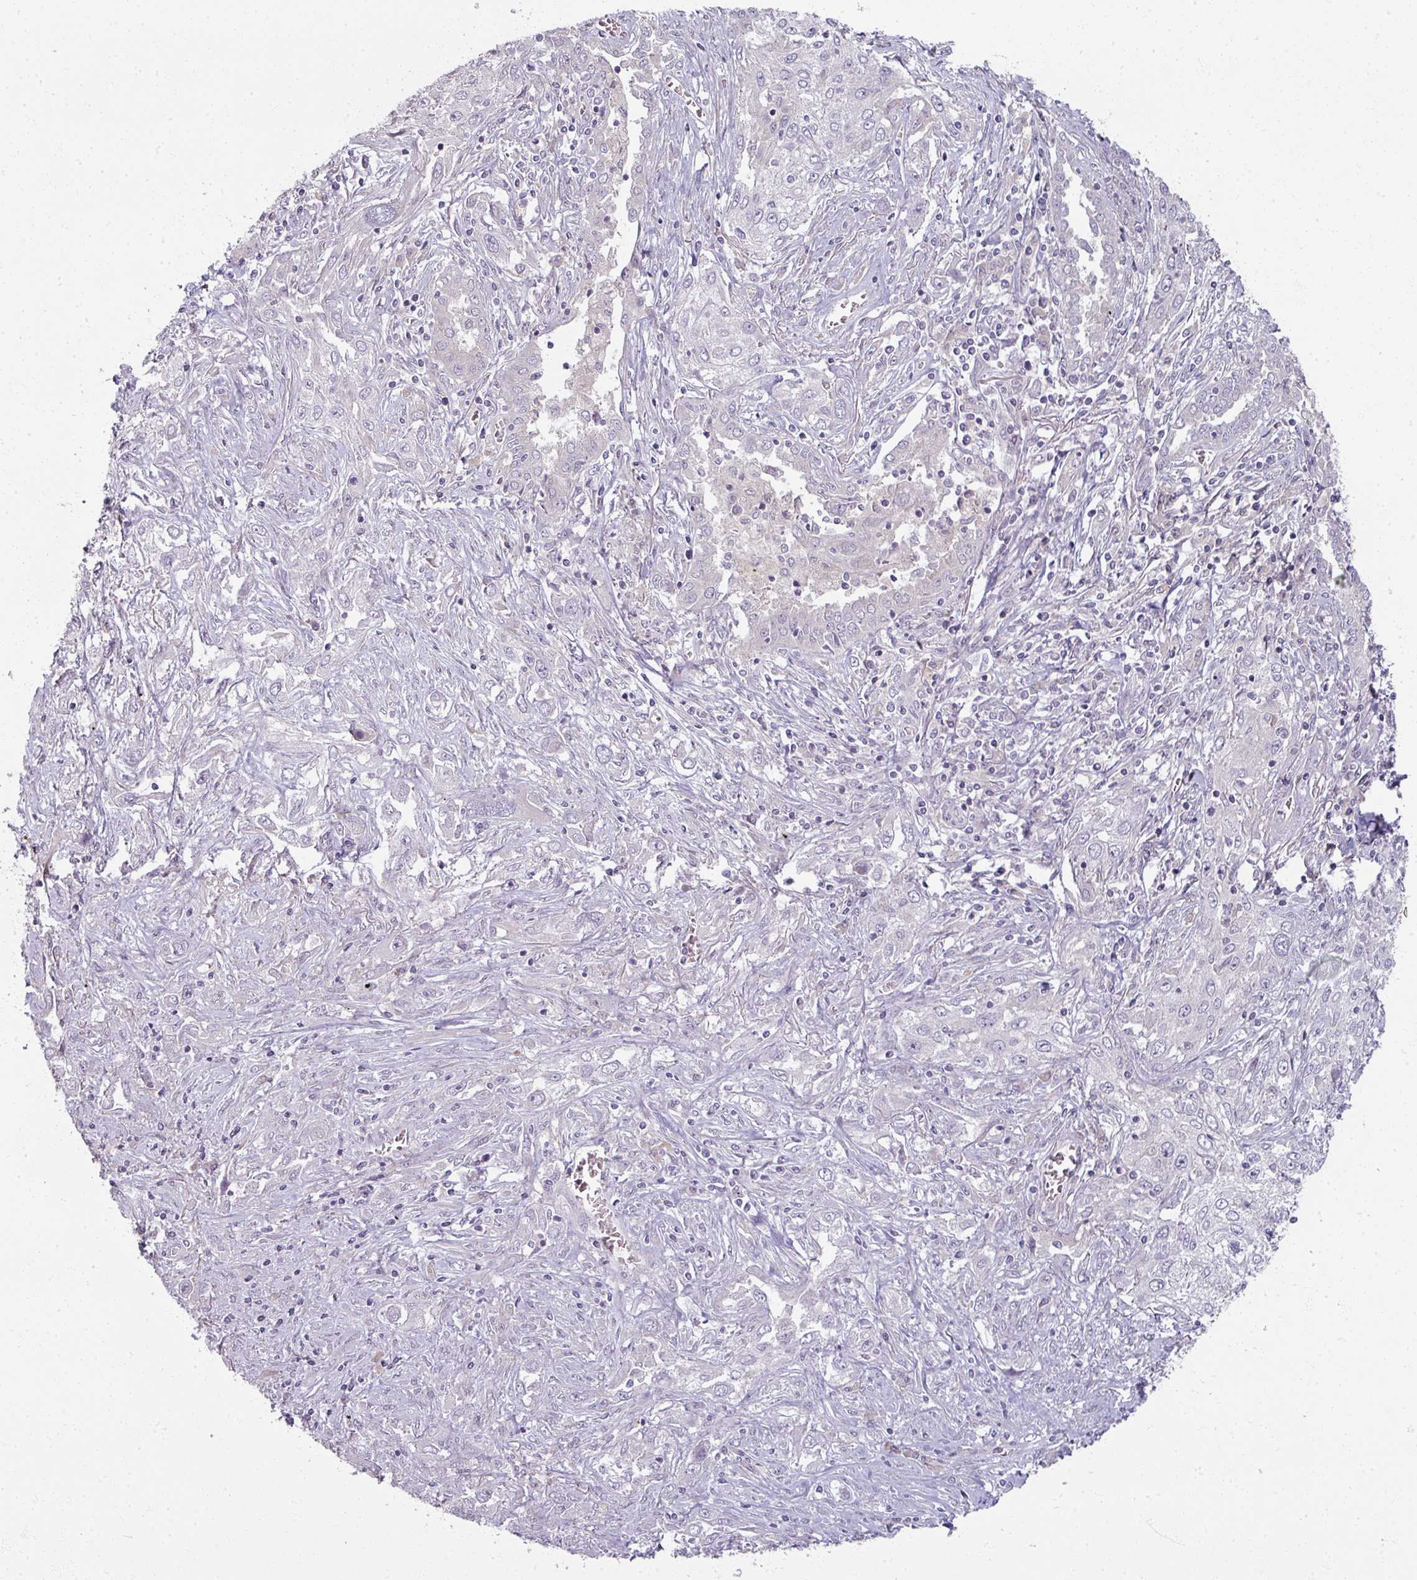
{"staining": {"intensity": "negative", "quantity": "none", "location": "none"}, "tissue": "lung cancer", "cell_type": "Tumor cells", "image_type": "cancer", "snomed": [{"axis": "morphology", "description": "Squamous cell carcinoma, NOS"}, {"axis": "topography", "description": "Lung"}], "caption": "Immunohistochemistry (IHC) of human lung cancer shows no expression in tumor cells.", "gene": "MYMK", "patient": {"sex": "female", "age": 69}}